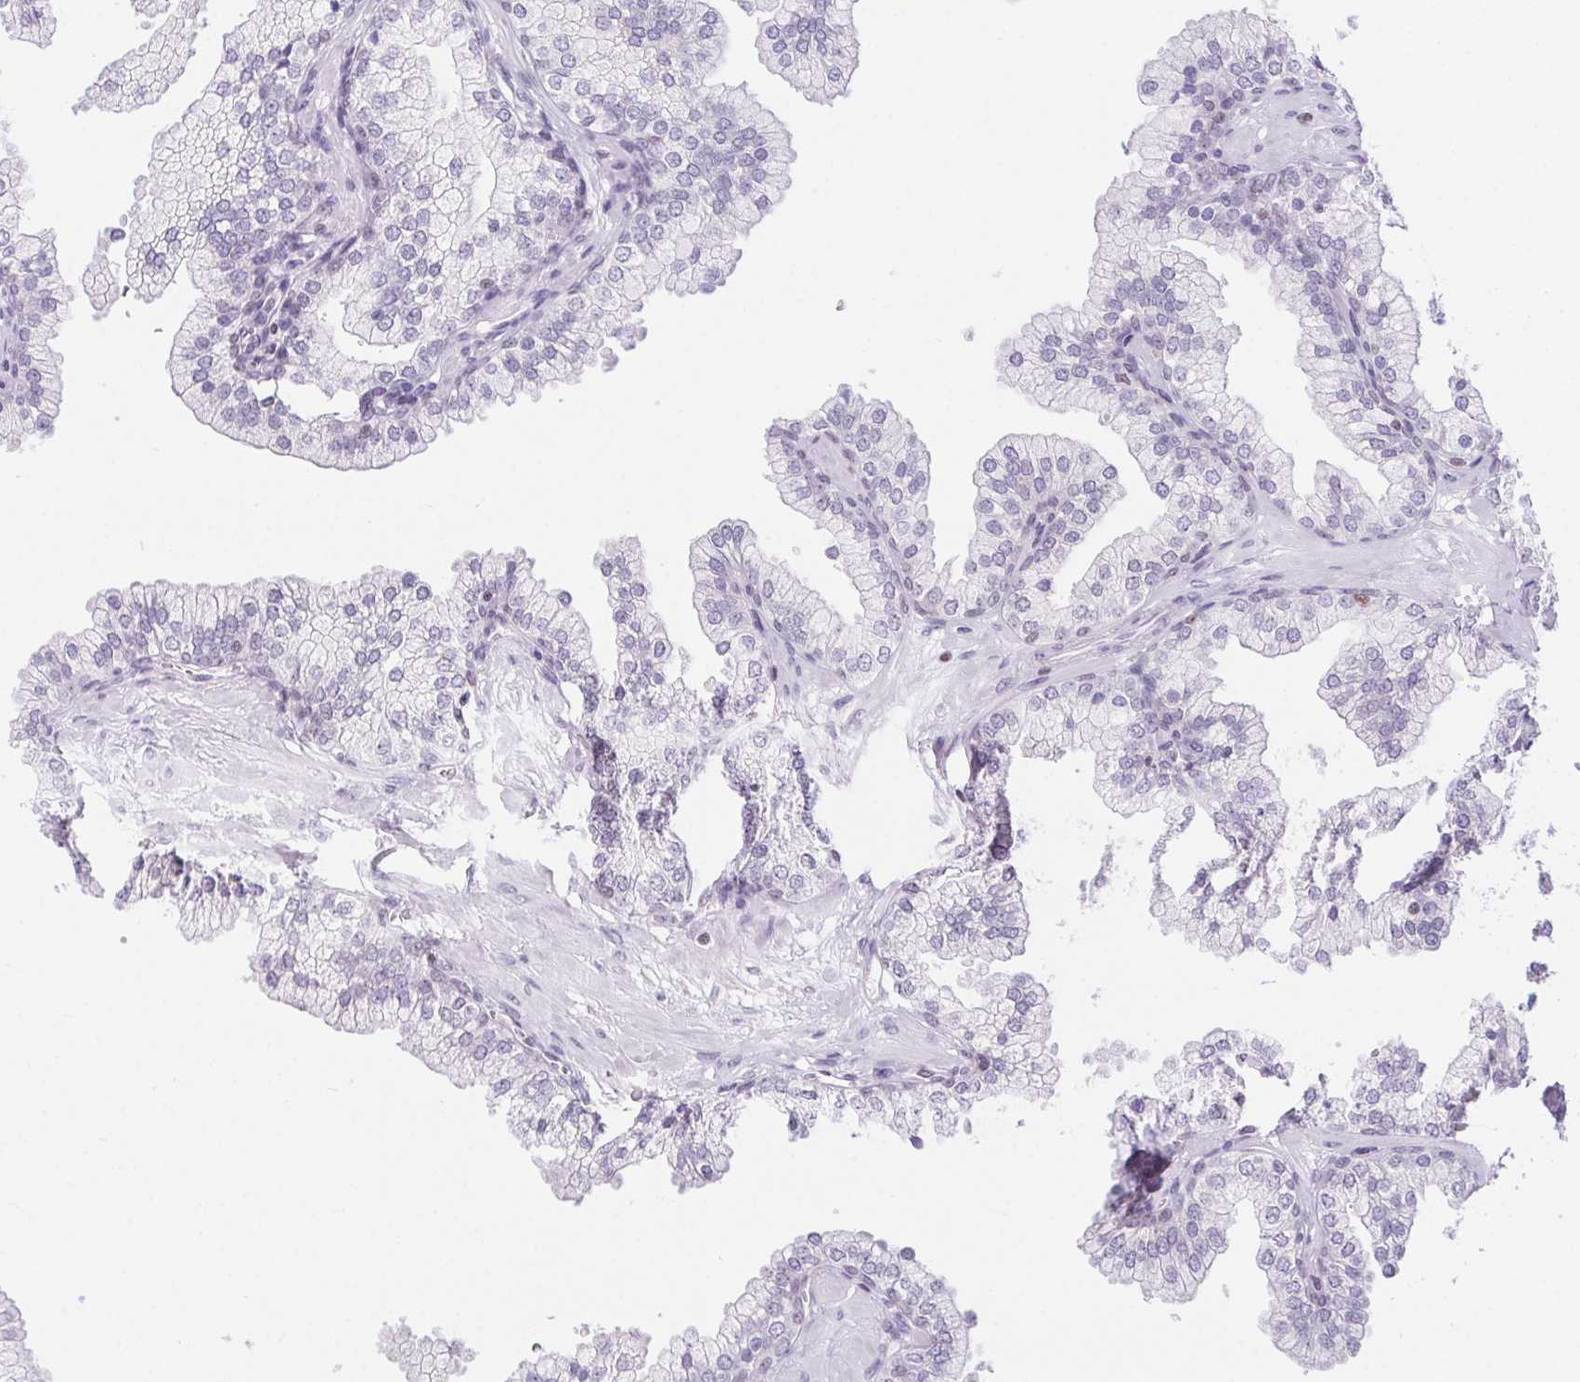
{"staining": {"intensity": "moderate", "quantity": "<25%", "location": "nuclear"}, "tissue": "prostate", "cell_type": "Glandular cells", "image_type": "normal", "snomed": [{"axis": "morphology", "description": "Normal tissue, NOS"}, {"axis": "topography", "description": "Prostate"}, {"axis": "topography", "description": "Peripheral nerve tissue"}], "caption": "DAB (3,3'-diaminobenzidine) immunohistochemical staining of benign prostate demonstrates moderate nuclear protein positivity in about <25% of glandular cells. Using DAB (brown) and hematoxylin (blue) stains, captured at high magnification using brightfield microscopy.", "gene": "POLD3", "patient": {"sex": "male", "age": 61}}